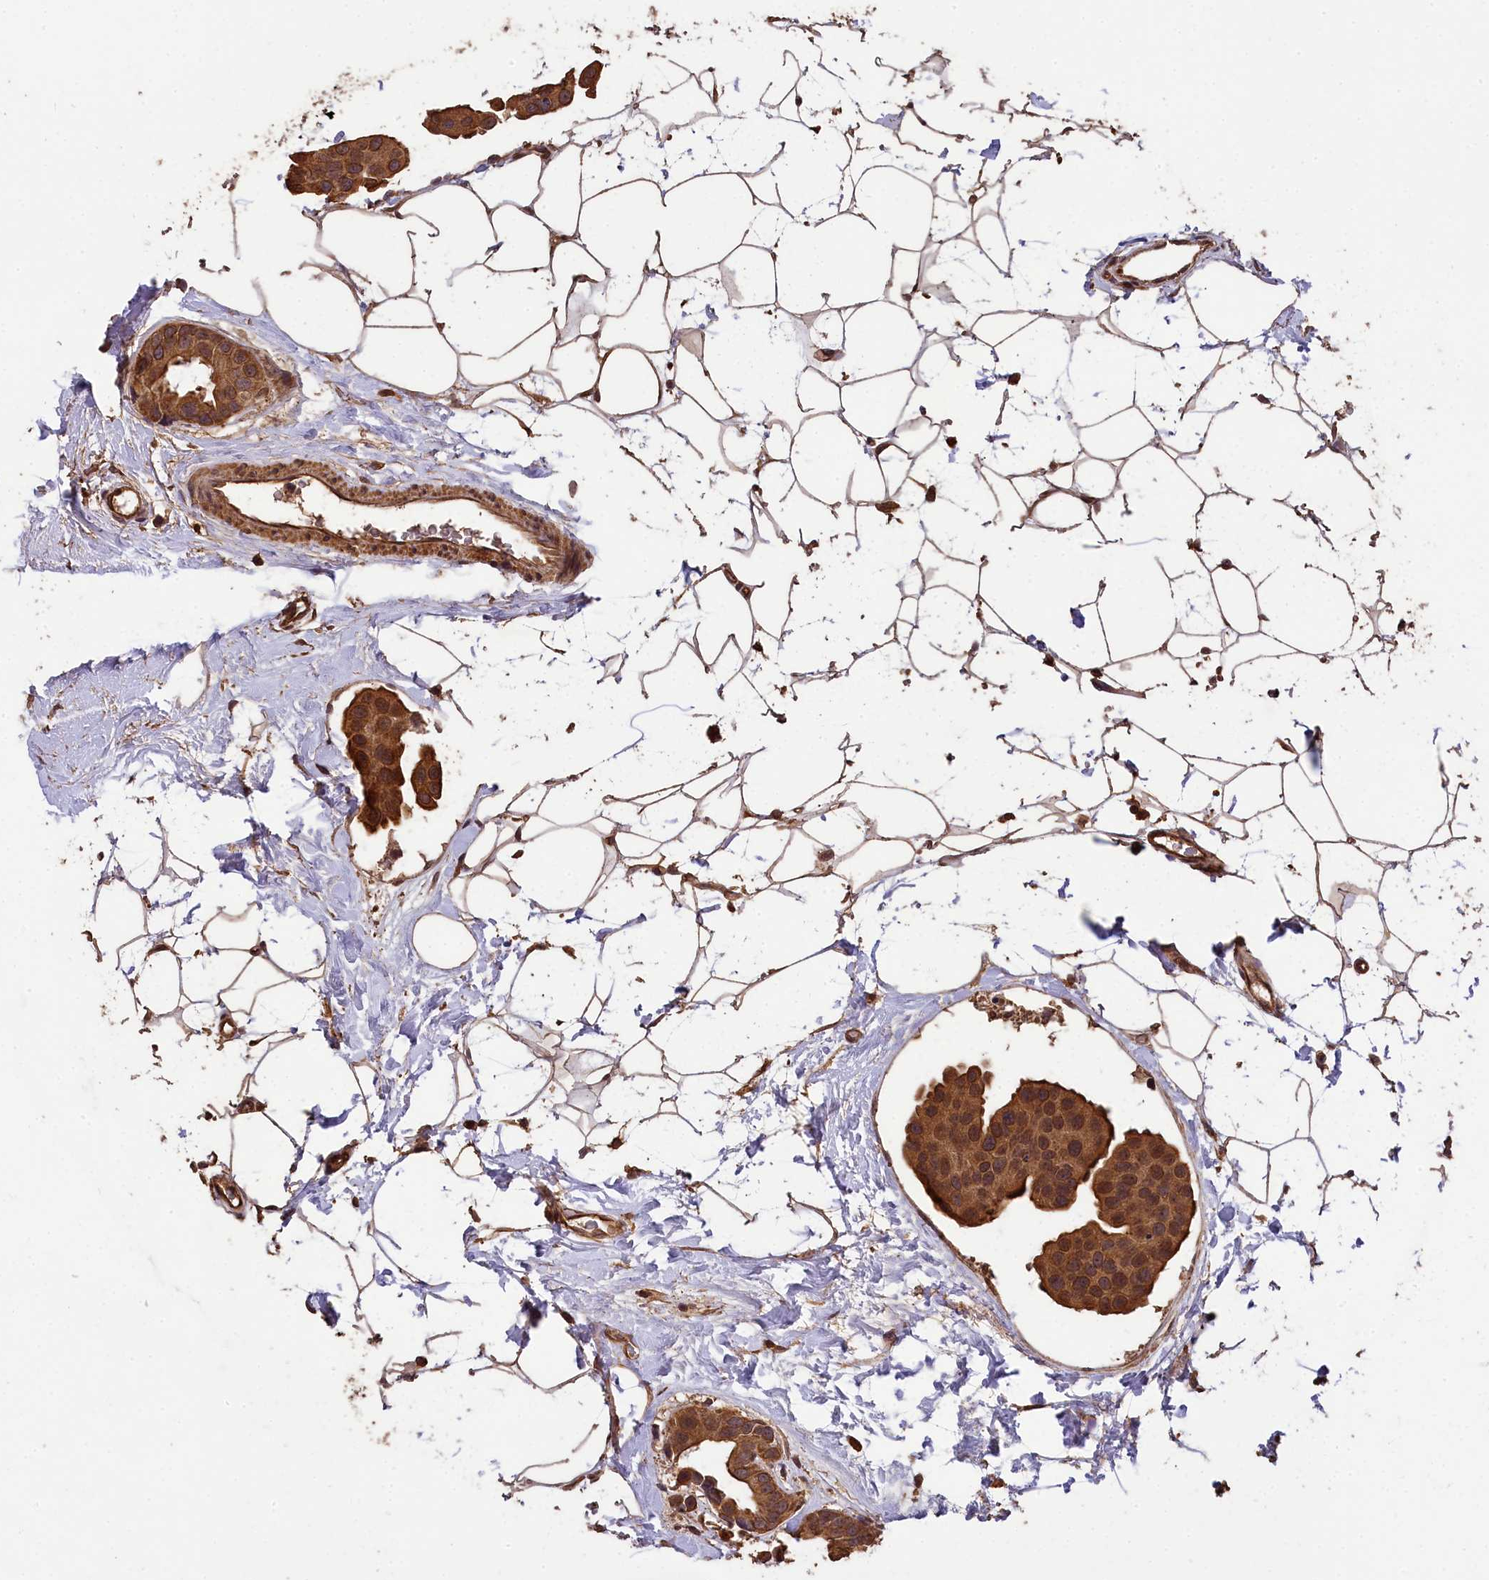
{"staining": {"intensity": "moderate", "quantity": ">75%", "location": "cytoplasmic/membranous,nuclear"}, "tissue": "breast cancer", "cell_type": "Tumor cells", "image_type": "cancer", "snomed": [{"axis": "morphology", "description": "Normal tissue, NOS"}, {"axis": "morphology", "description": "Duct carcinoma"}, {"axis": "topography", "description": "Breast"}], "caption": "DAB immunohistochemical staining of breast cancer shows moderate cytoplasmic/membranous and nuclear protein staining in approximately >75% of tumor cells.", "gene": "CHD9", "patient": {"sex": "female", "age": 39}}